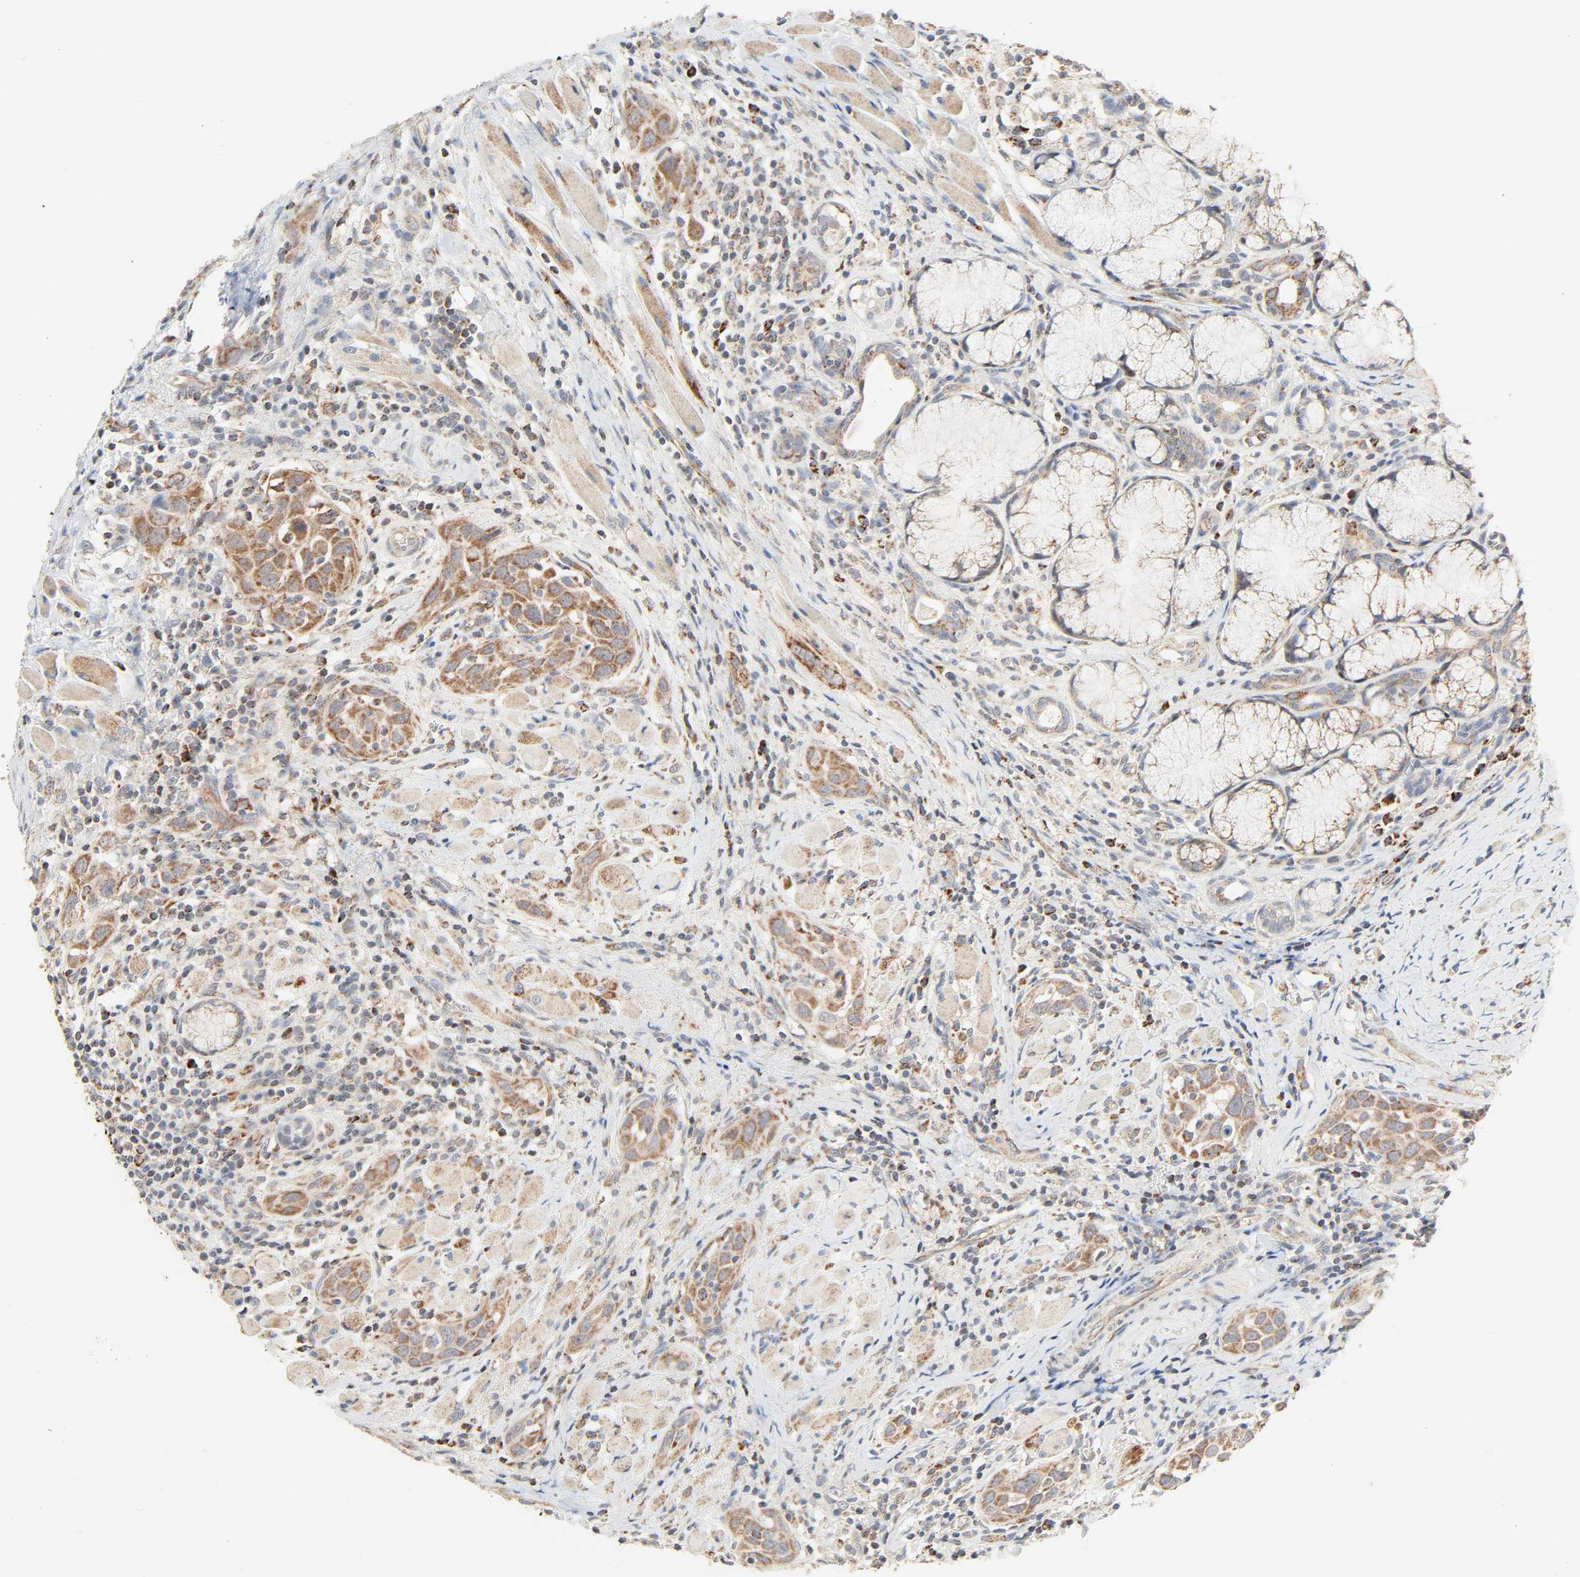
{"staining": {"intensity": "moderate", "quantity": ">75%", "location": "cytoplasmic/membranous"}, "tissue": "head and neck cancer", "cell_type": "Tumor cells", "image_type": "cancer", "snomed": [{"axis": "morphology", "description": "Squamous cell carcinoma, NOS"}, {"axis": "topography", "description": "Oral tissue"}, {"axis": "topography", "description": "Head-Neck"}], "caption": "Head and neck cancer (squamous cell carcinoma) stained for a protein shows moderate cytoplasmic/membranous positivity in tumor cells. The protein of interest is shown in brown color, while the nuclei are stained blue.", "gene": "ZMAT5", "patient": {"sex": "female", "age": 50}}